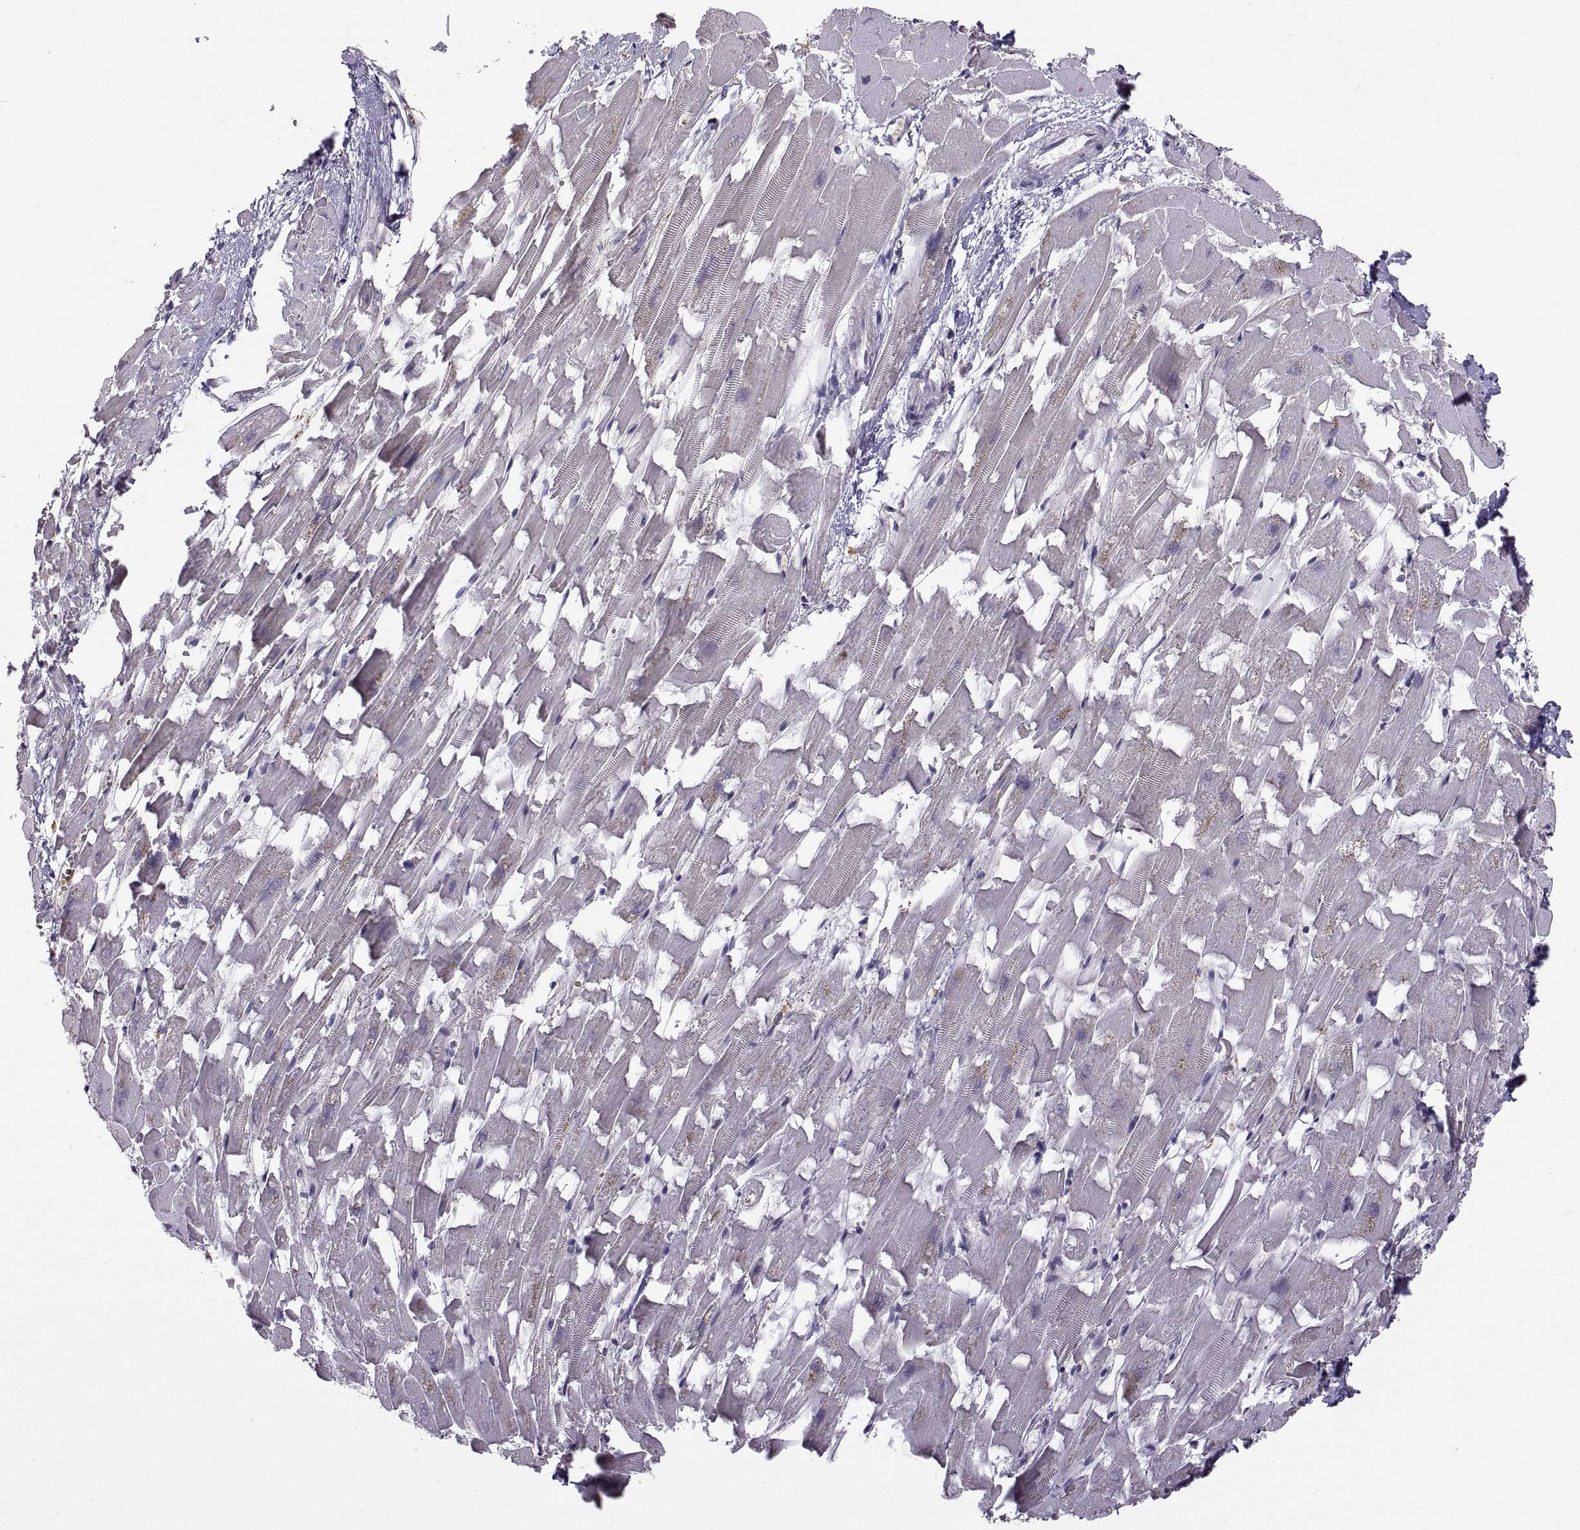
{"staining": {"intensity": "negative", "quantity": "none", "location": "none"}, "tissue": "heart muscle", "cell_type": "Cardiomyocytes", "image_type": "normal", "snomed": [{"axis": "morphology", "description": "Normal tissue, NOS"}, {"axis": "topography", "description": "Heart"}], "caption": "Photomicrograph shows no protein expression in cardiomyocytes of unremarkable heart muscle. (Immunohistochemistry, brightfield microscopy, high magnification).", "gene": "MEIOC", "patient": {"sex": "female", "age": 64}}